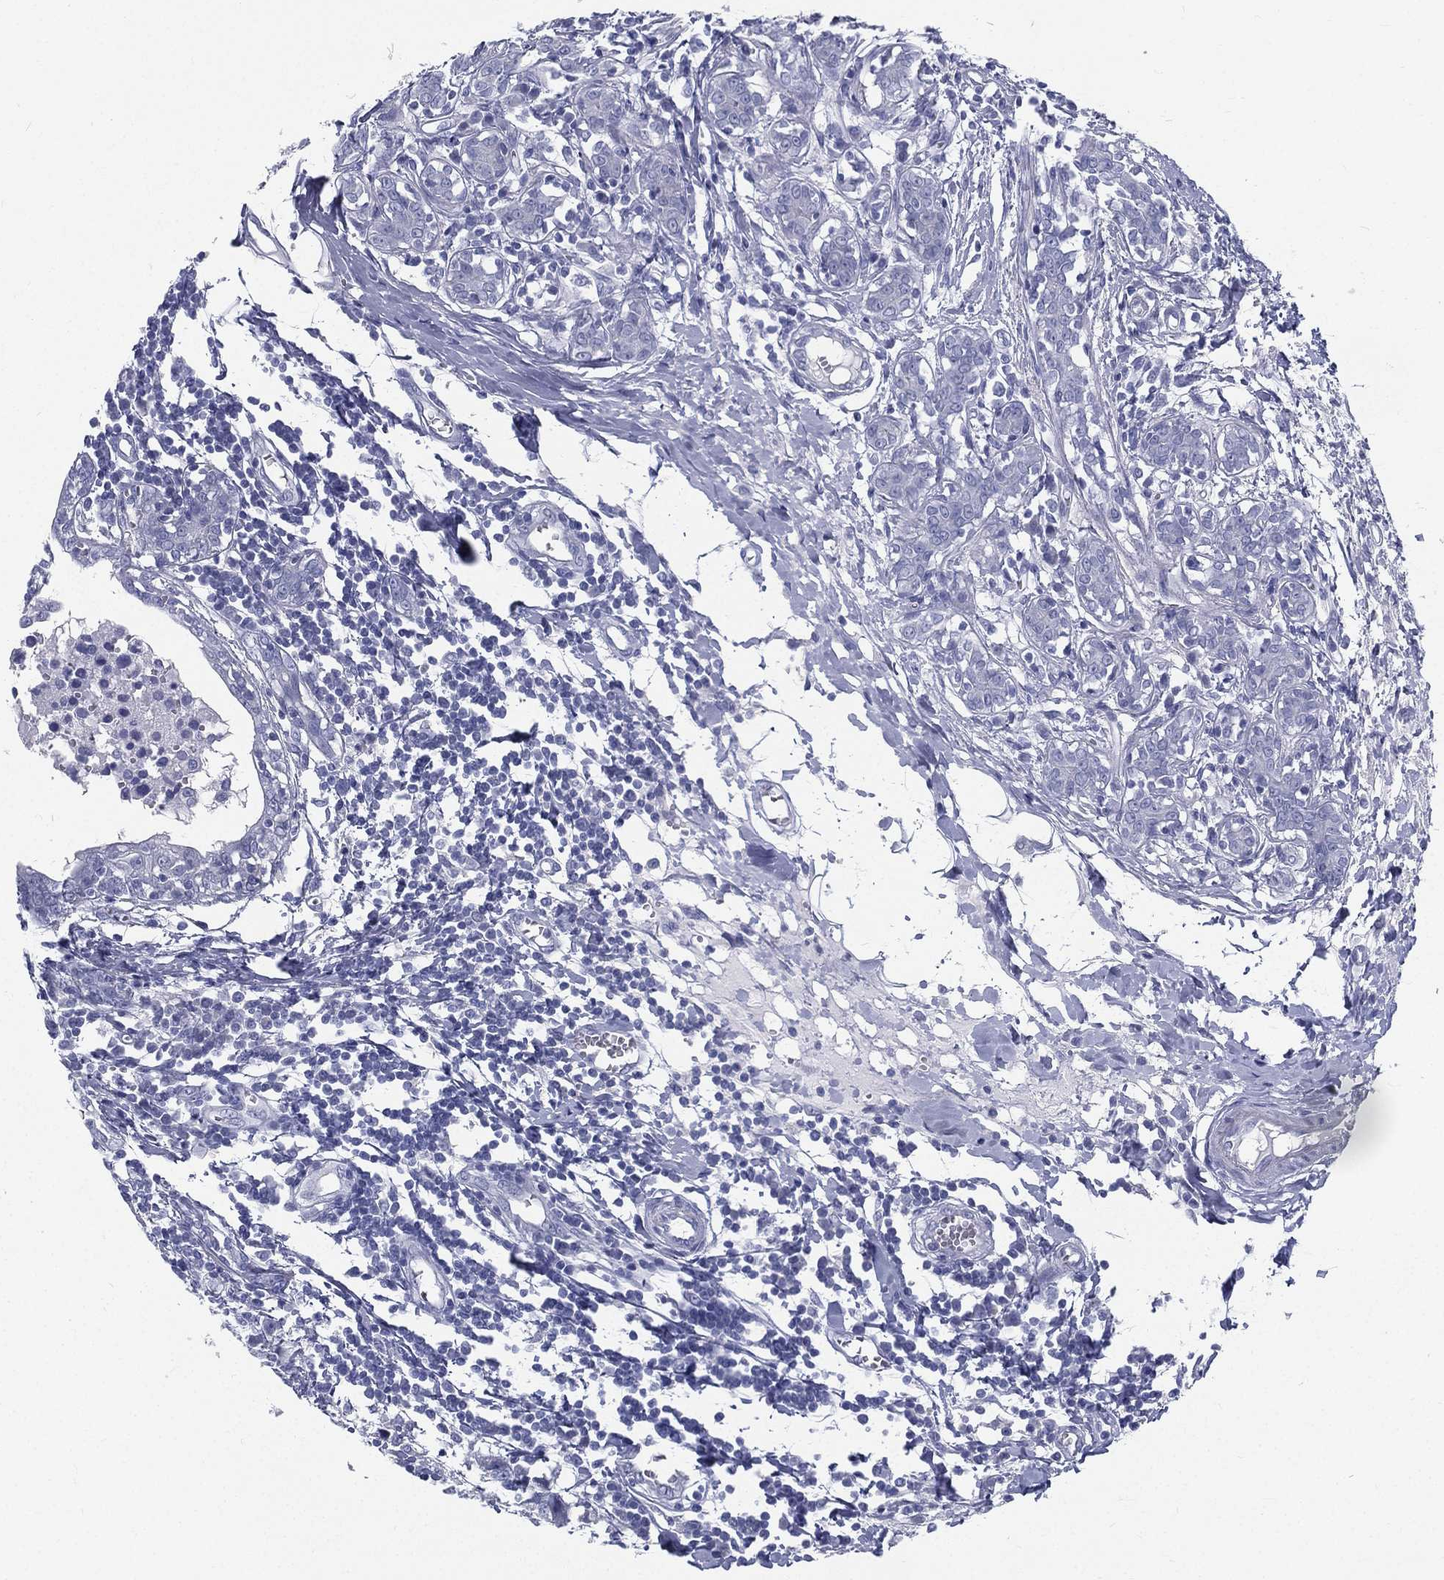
{"staining": {"intensity": "negative", "quantity": "none", "location": "none"}, "tissue": "breast cancer", "cell_type": "Tumor cells", "image_type": "cancer", "snomed": [{"axis": "morphology", "description": "Duct carcinoma"}, {"axis": "topography", "description": "Breast"}], "caption": "A high-resolution micrograph shows immunohistochemistry (IHC) staining of invasive ductal carcinoma (breast), which shows no significant expression in tumor cells. (Stains: DAB immunohistochemistry (IHC) with hematoxylin counter stain, Microscopy: brightfield microscopy at high magnification).", "gene": "RSPH4A", "patient": {"sex": "female", "age": 30}}